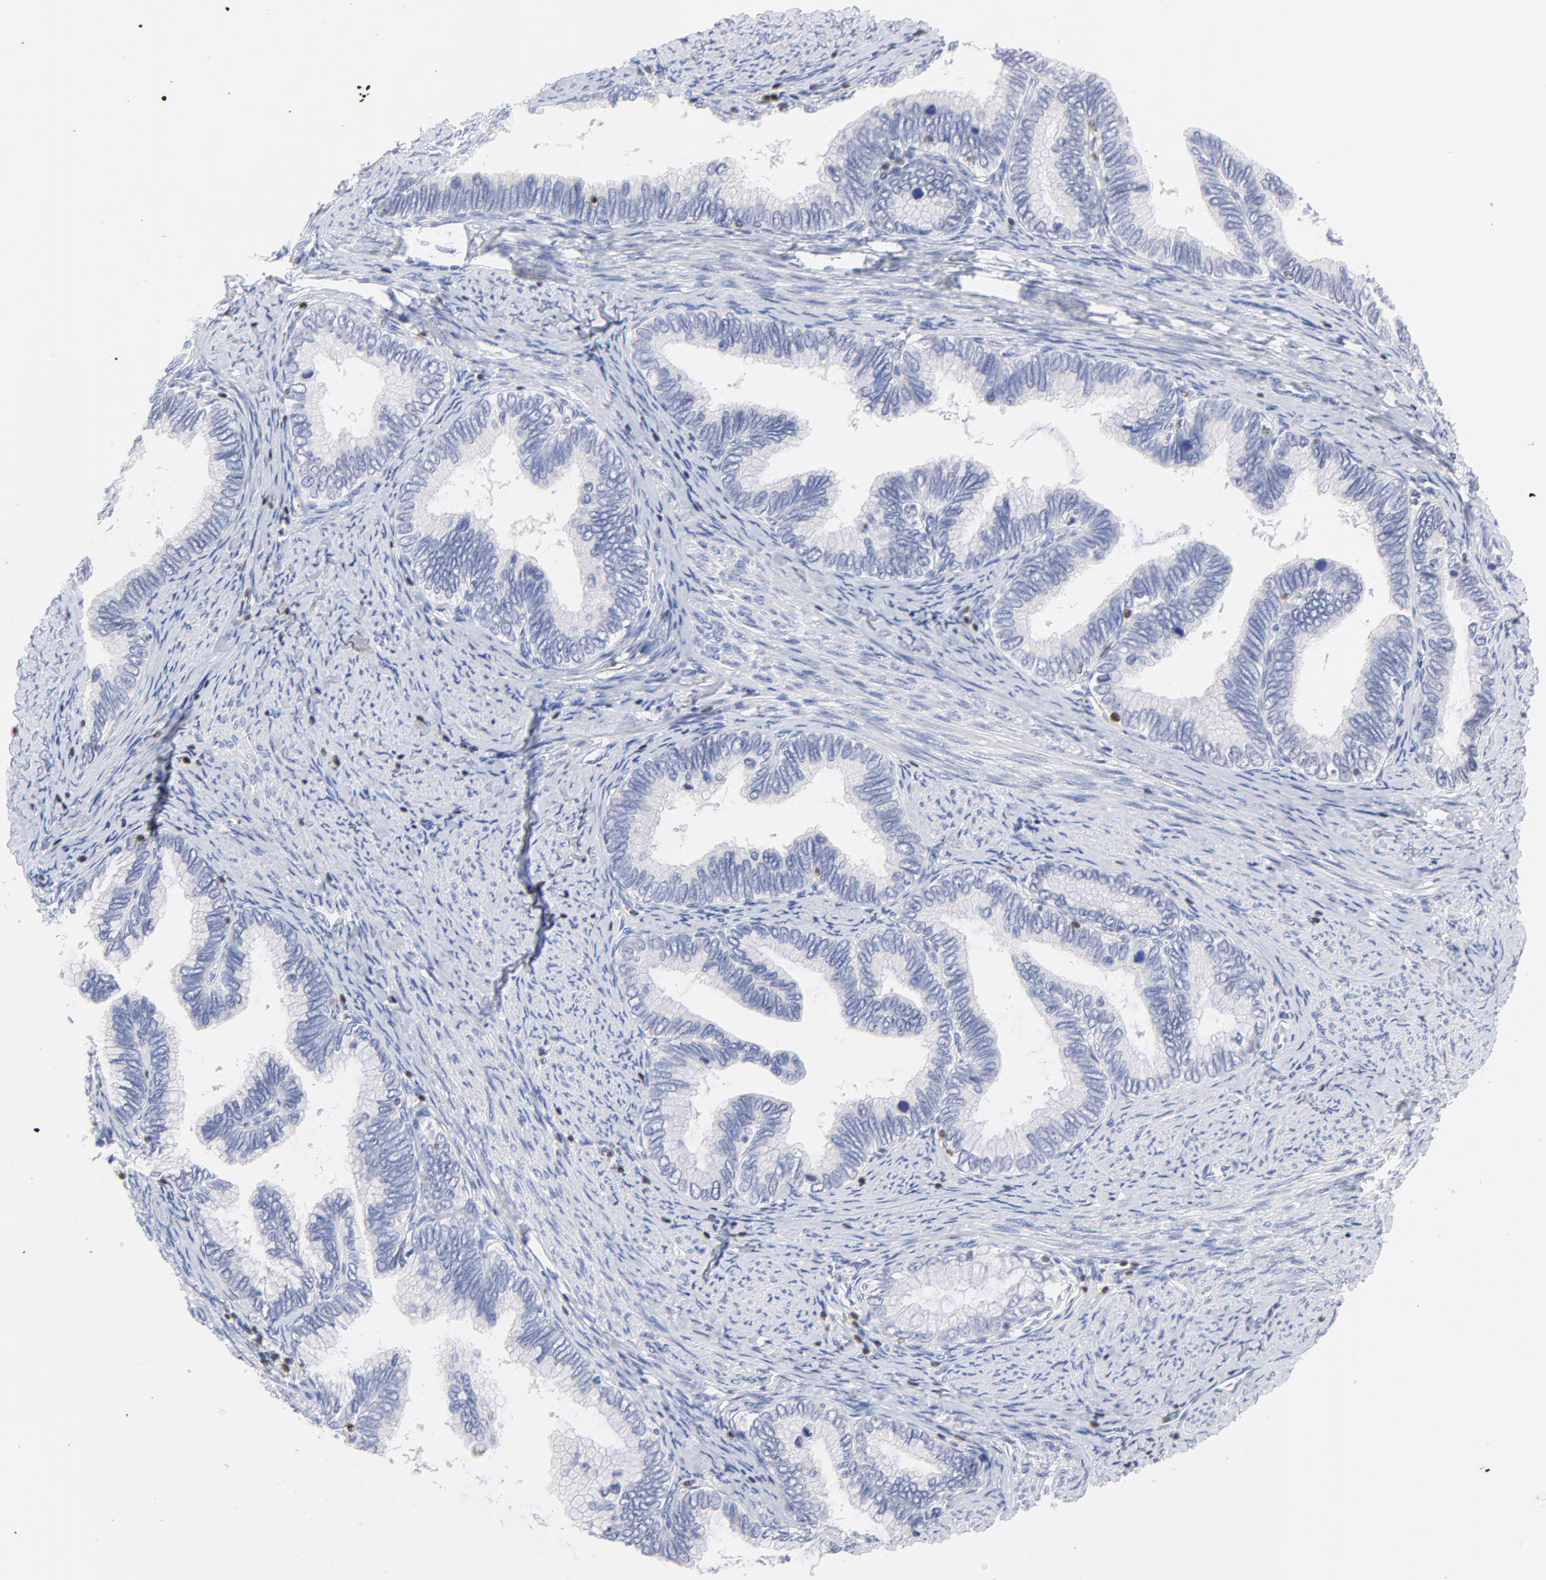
{"staining": {"intensity": "negative", "quantity": "none", "location": "none"}, "tissue": "cervical cancer", "cell_type": "Tumor cells", "image_type": "cancer", "snomed": [{"axis": "morphology", "description": "Adenocarcinoma, NOS"}, {"axis": "topography", "description": "Cervix"}], "caption": "Tumor cells are negative for brown protein staining in cervical adenocarcinoma. (Stains: DAB (3,3'-diaminobenzidine) immunohistochemistry with hematoxylin counter stain, Microscopy: brightfield microscopy at high magnification).", "gene": "ZAP70", "patient": {"sex": "female", "age": 49}}